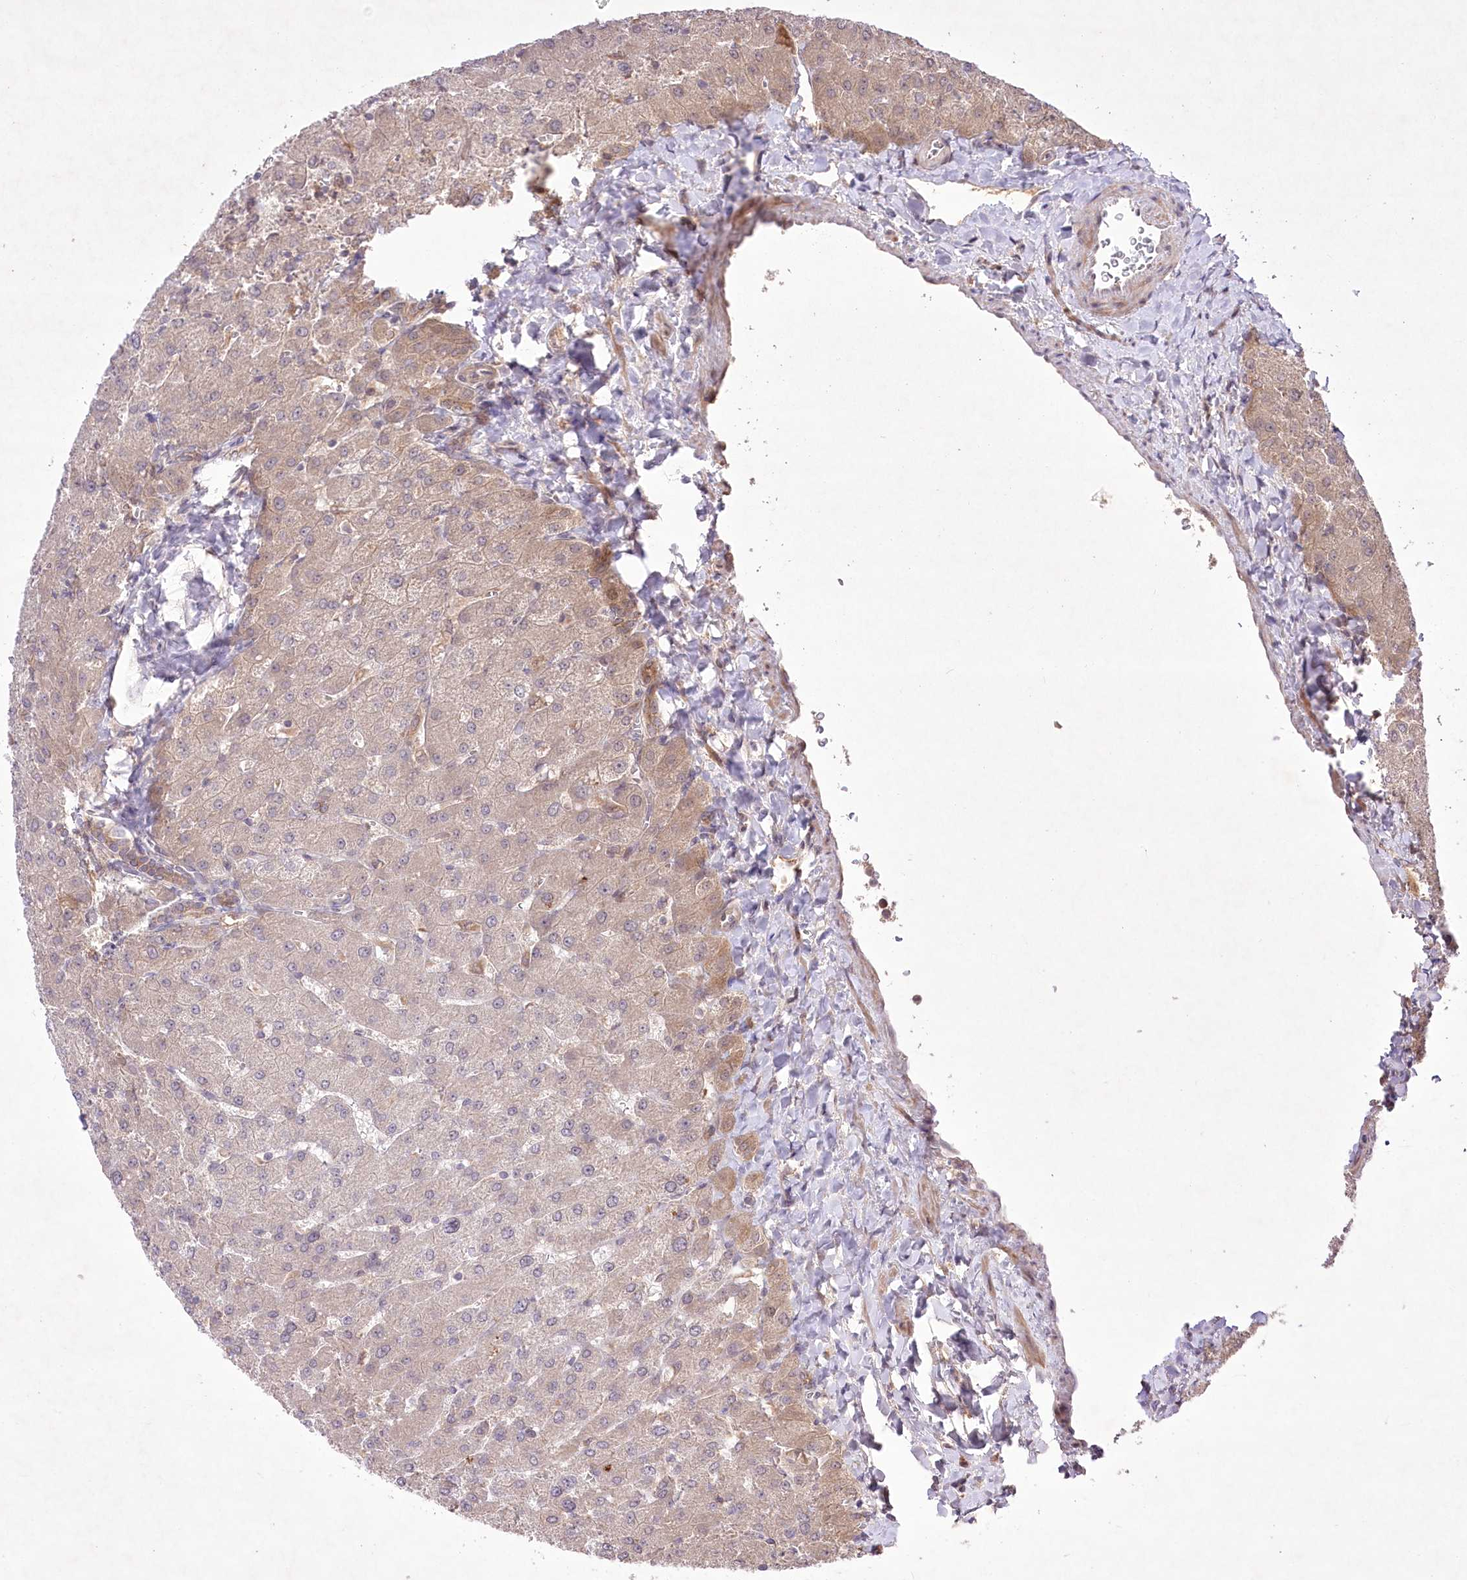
{"staining": {"intensity": "moderate", "quantity": "25%-75%", "location": "cytoplasmic/membranous"}, "tissue": "liver", "cell_type": "Cholangiocytes", "image_type": "normal", "snomed": [{"axis": "morphology", "description": "Normal tissue, NOS"}, {"axis": "topography", "description": "Liver"}], "caption": "The immunohistochemical stain highlights moderate cytoplasmic/membranous staining in cholangiocytes of unremarkable liver. The protein is shown in brown color, while the nuclei are stained blue.", "gene": "HELT", "patient": {"sex": "male", "age": 55}}